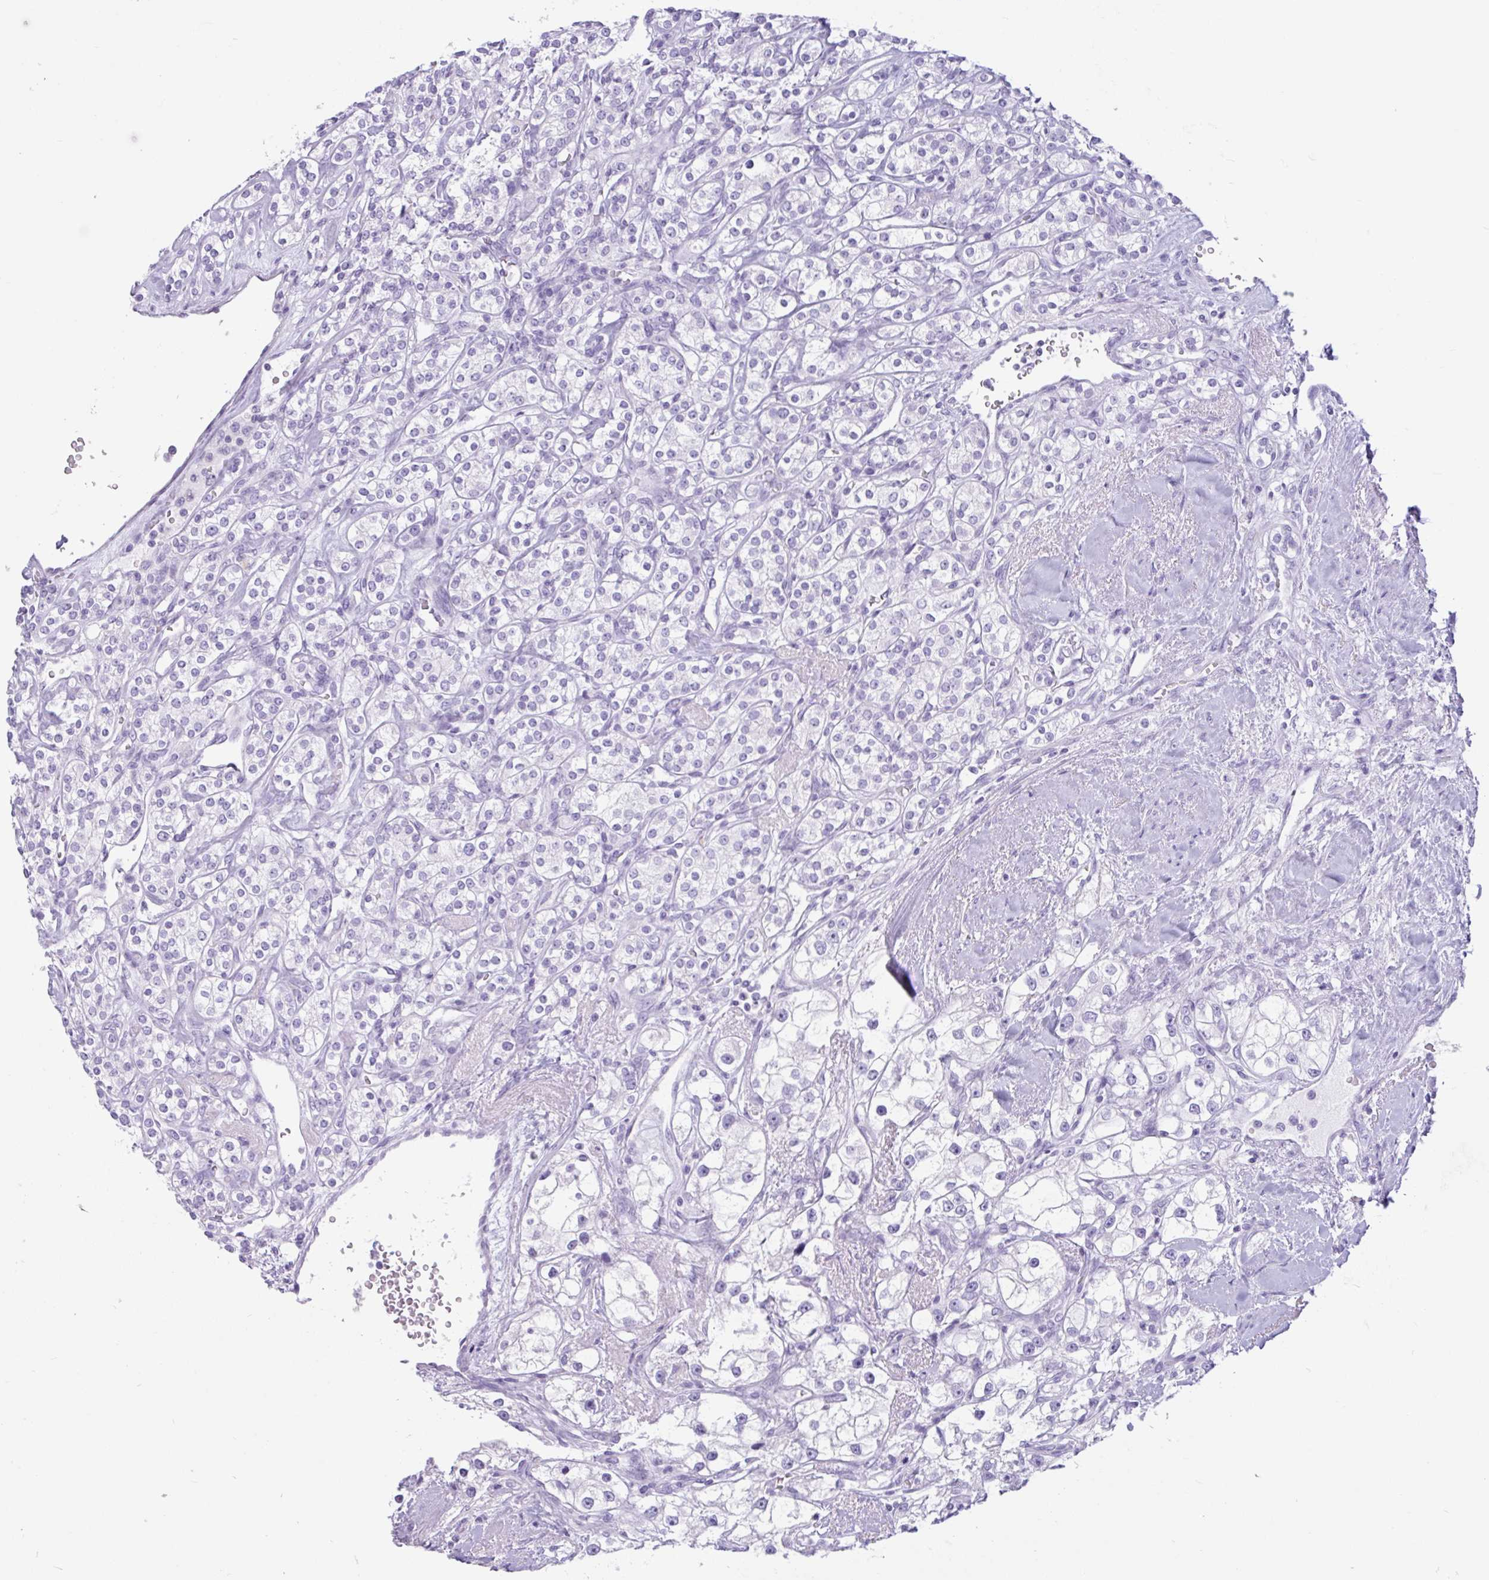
{"staining": {"intensity": "negative", "quantity": "none", "location": "none"}, "tissue": "renal cancer", "cell_type": "Tumor cells", "image_type": "cancer", "snomed": [{"axis": "morphology", "description": "Adenocarcinoma, NOS"}, {"axis": "topography", "description": "Kidney"}], "caption": "There is no significant positivity in tumor cells of adenocarcinoma (renal).", "gene": "CTSE", "patient": {"sex": "male", "age": 77}}